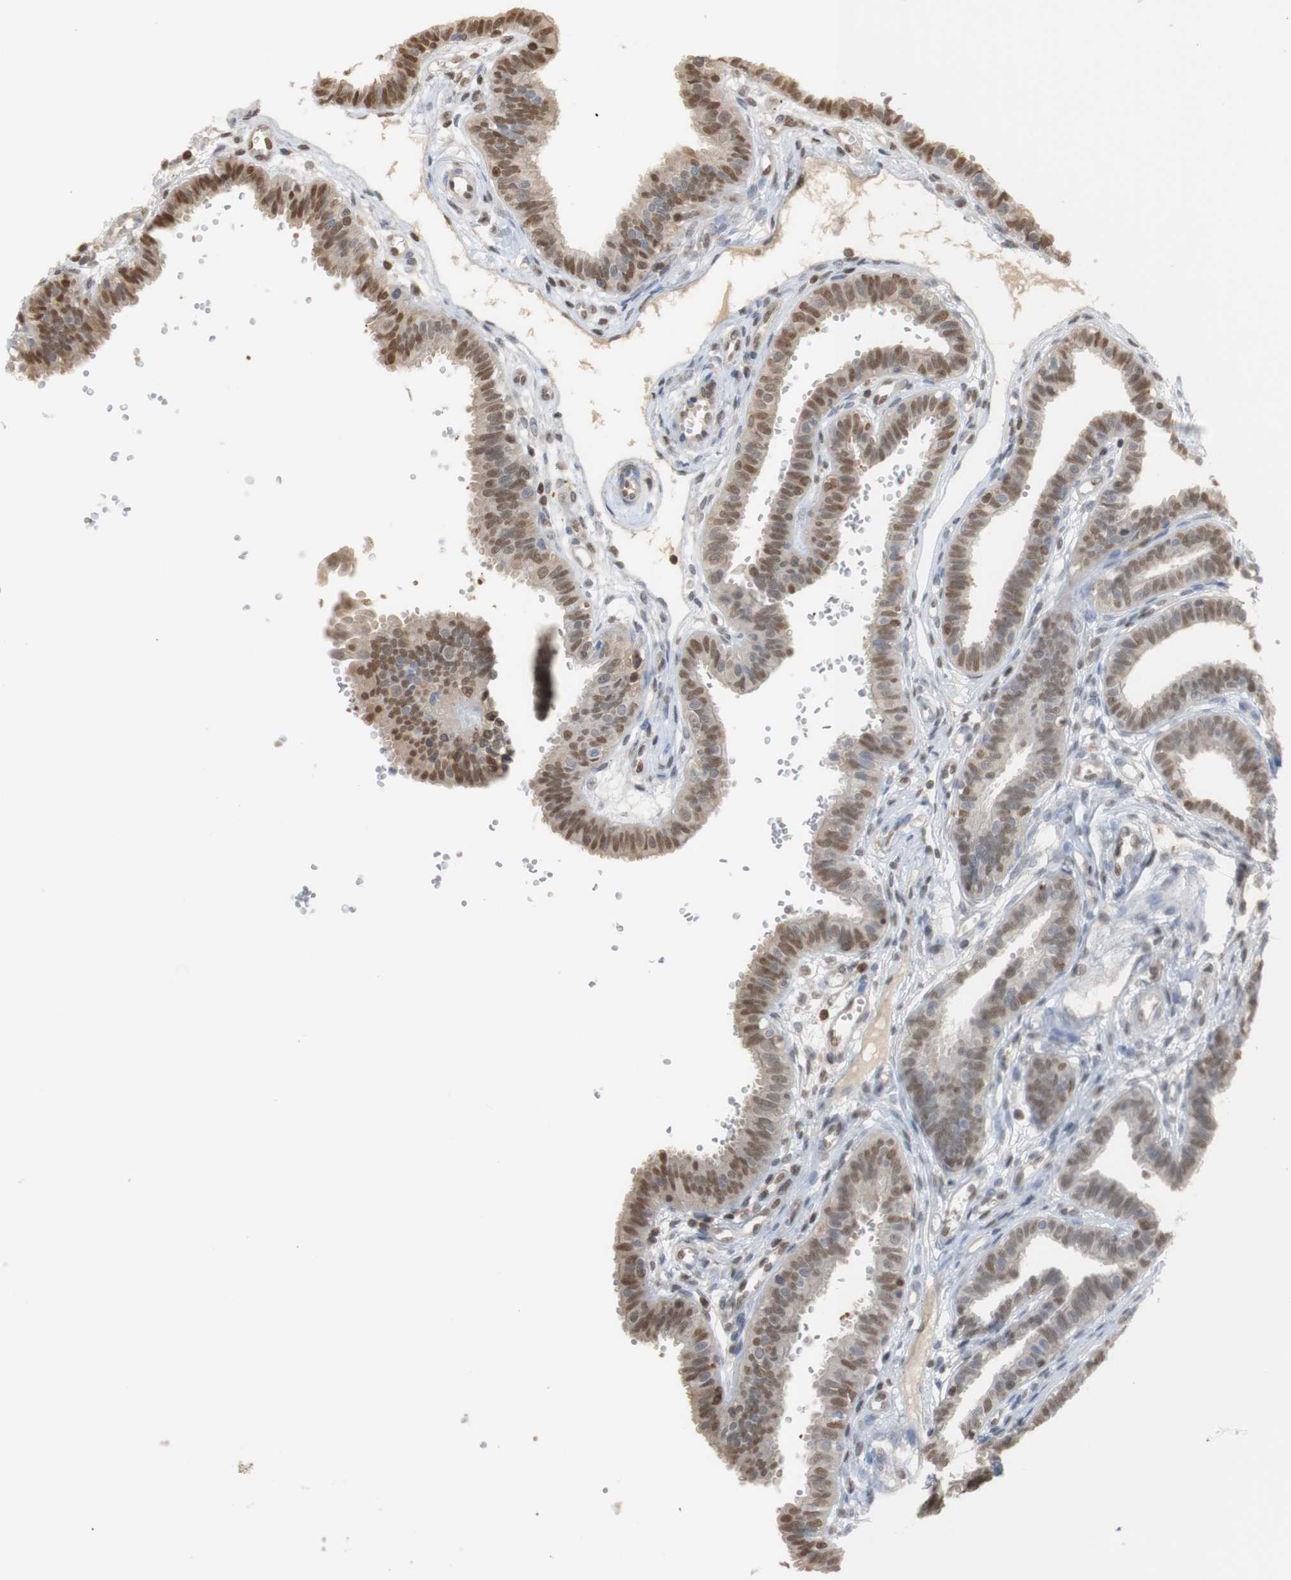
{"staining": {"intensity": "moderate", "quantity": ">75%", "location": "nuclear"}, "tissue": "fallopian tube", "cell_type": "Glandular cells", "image_type": "normal", "snomed": [{"axis": "morphology", "description": "Normal tissue, NOS"}, {"axis": "topography", "description": "Fallopian tube"}], "caption": "Protein staining of normal fallopian tube demonstrates moderate nuclear positivity in about >75% of glandular cells. Immunohistochemistry (ihc) stains the protein in brown and the nuclei are stained blue.", "gene": "NAP1L4", "patient": {"sex": "female", "age": 32}}